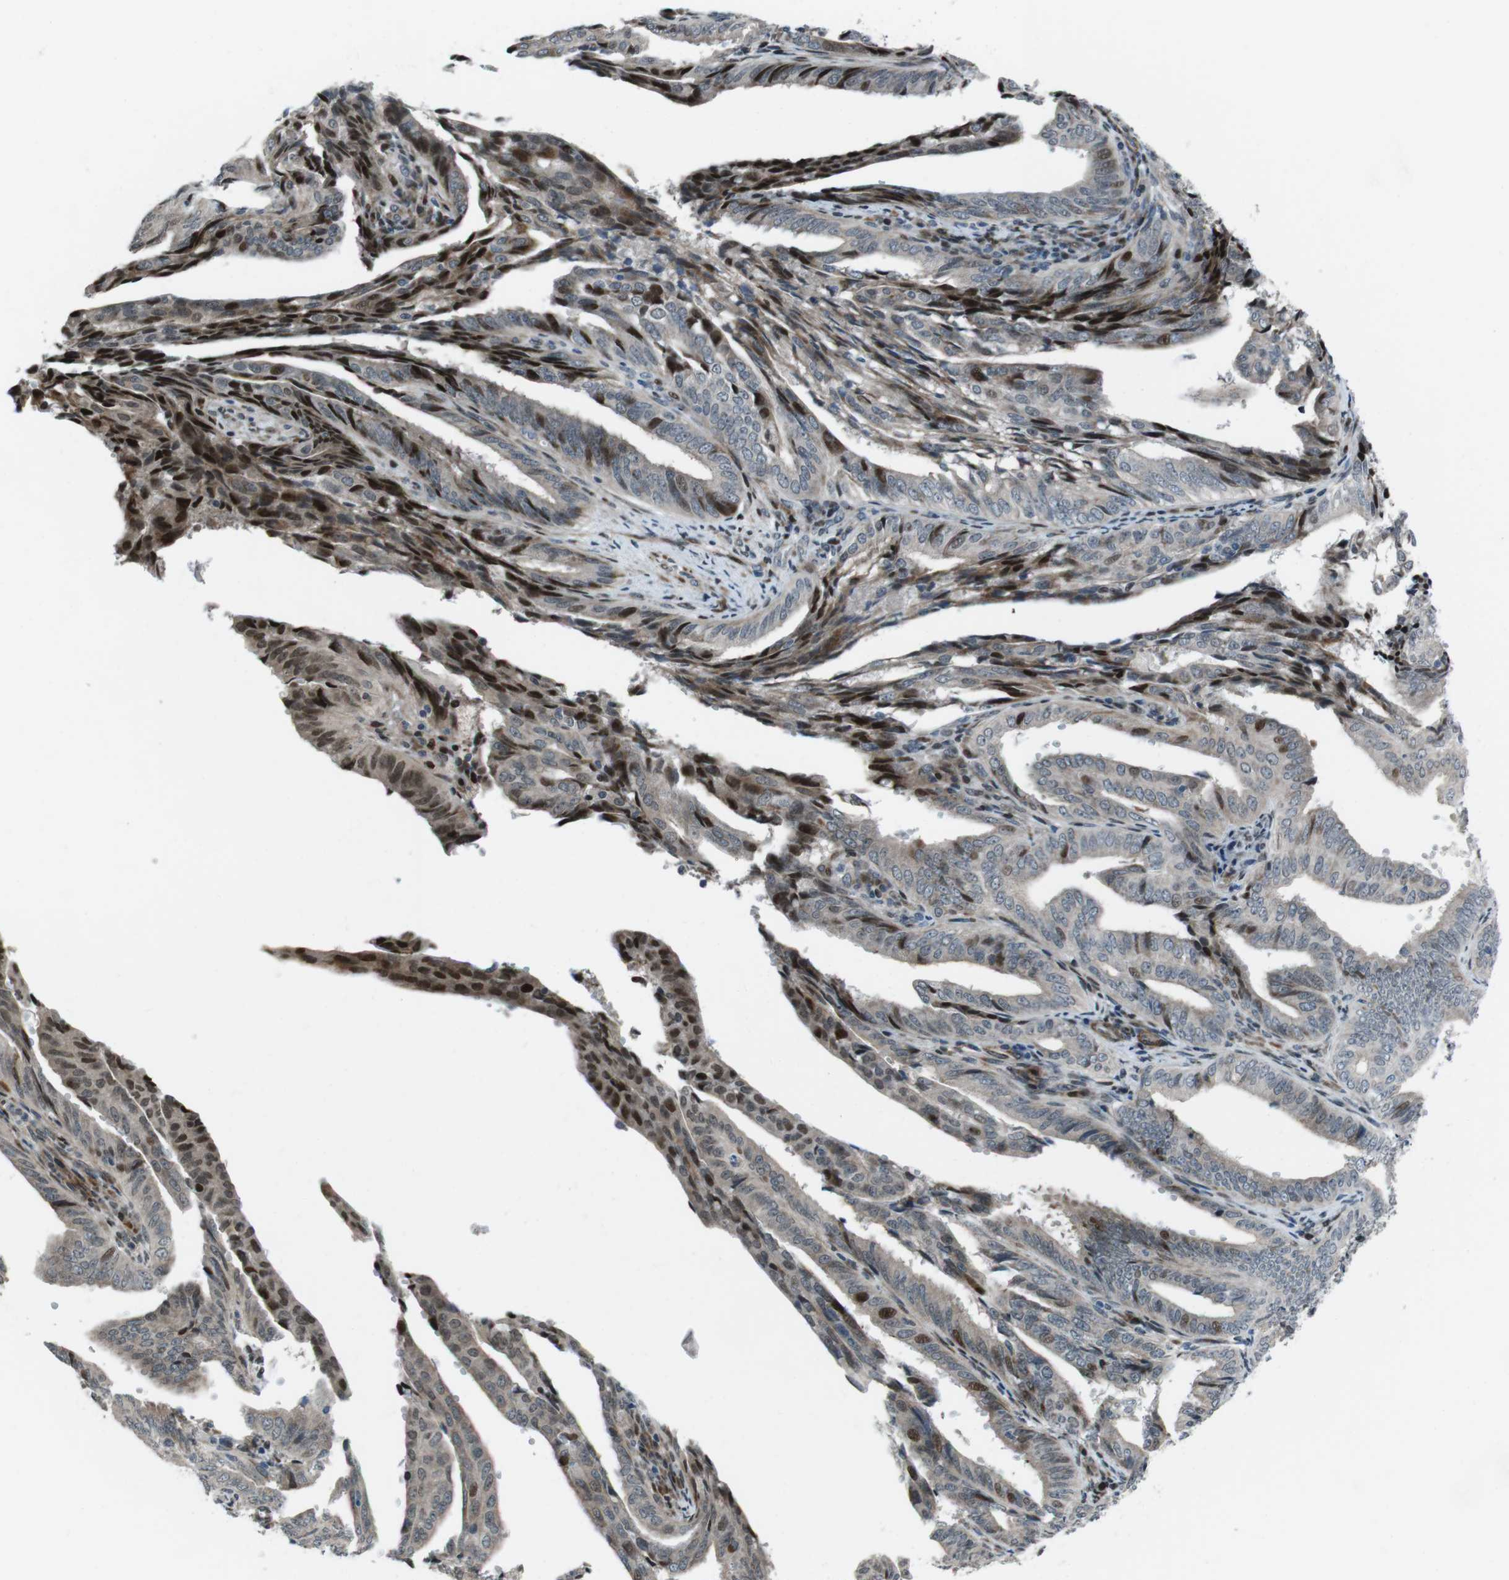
{"staining": {"intensity": "strong", "quantity": "25%-75%", "location": "nuclear"}, "tissue": "endometrial cancer", "cell_type": "Tumor cells", "image_type": "cancer", "snomed": [{"axis": "morphology", "description": "Adenocarcinoma, NOS"}, {"axis": "topography", "description": "Endometrium"}], "caption": "Strong nuclear staining is appreciated in approximately 25%-75% of tumor cells in endometrial cancer (adenocarcinoma).", "gene": "PBRM1", "patient": {"sex": "female", "age": 58}}